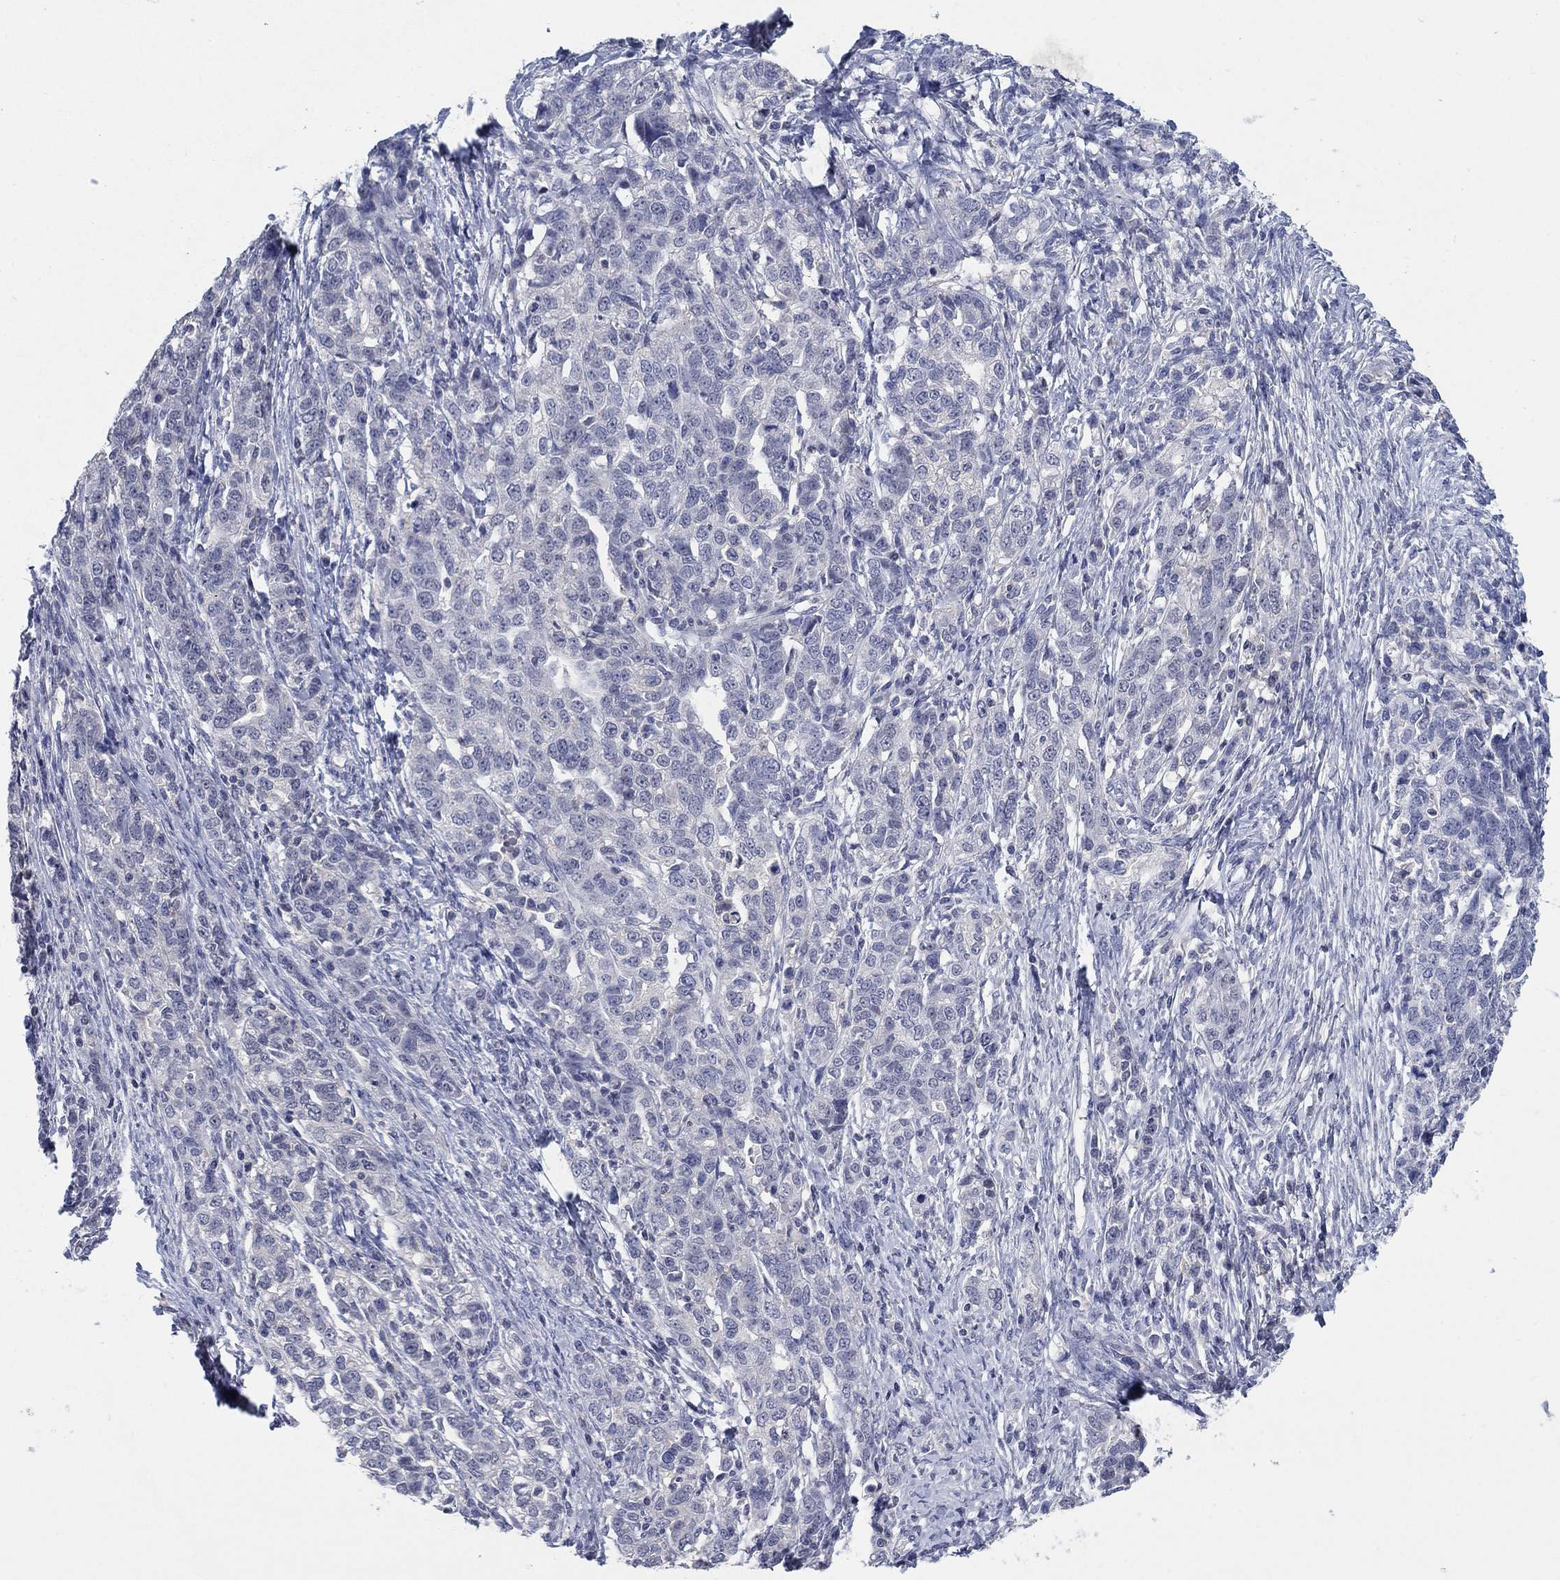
{"staining": {"intensity": "negative", "quantity": "none", "location": "none"}, "tissue": "ovarian cancer", "cell_type": "Tumor cells", "image_type": "cancer", "snomed": [{"axis": "morphology", "description": "Cystadenocarcinoma, serous, NOS"}, {"axis": "topography", "description": "Ovary"}], "caption": "Immunohistochemistry (IHC) of human ovarian cancer displays no positivity in tumor cells. (IHC, brightfield microscopy, high magnification).", "gene": "FER1L6", "patient": {"sex": "female", "age": 71}}